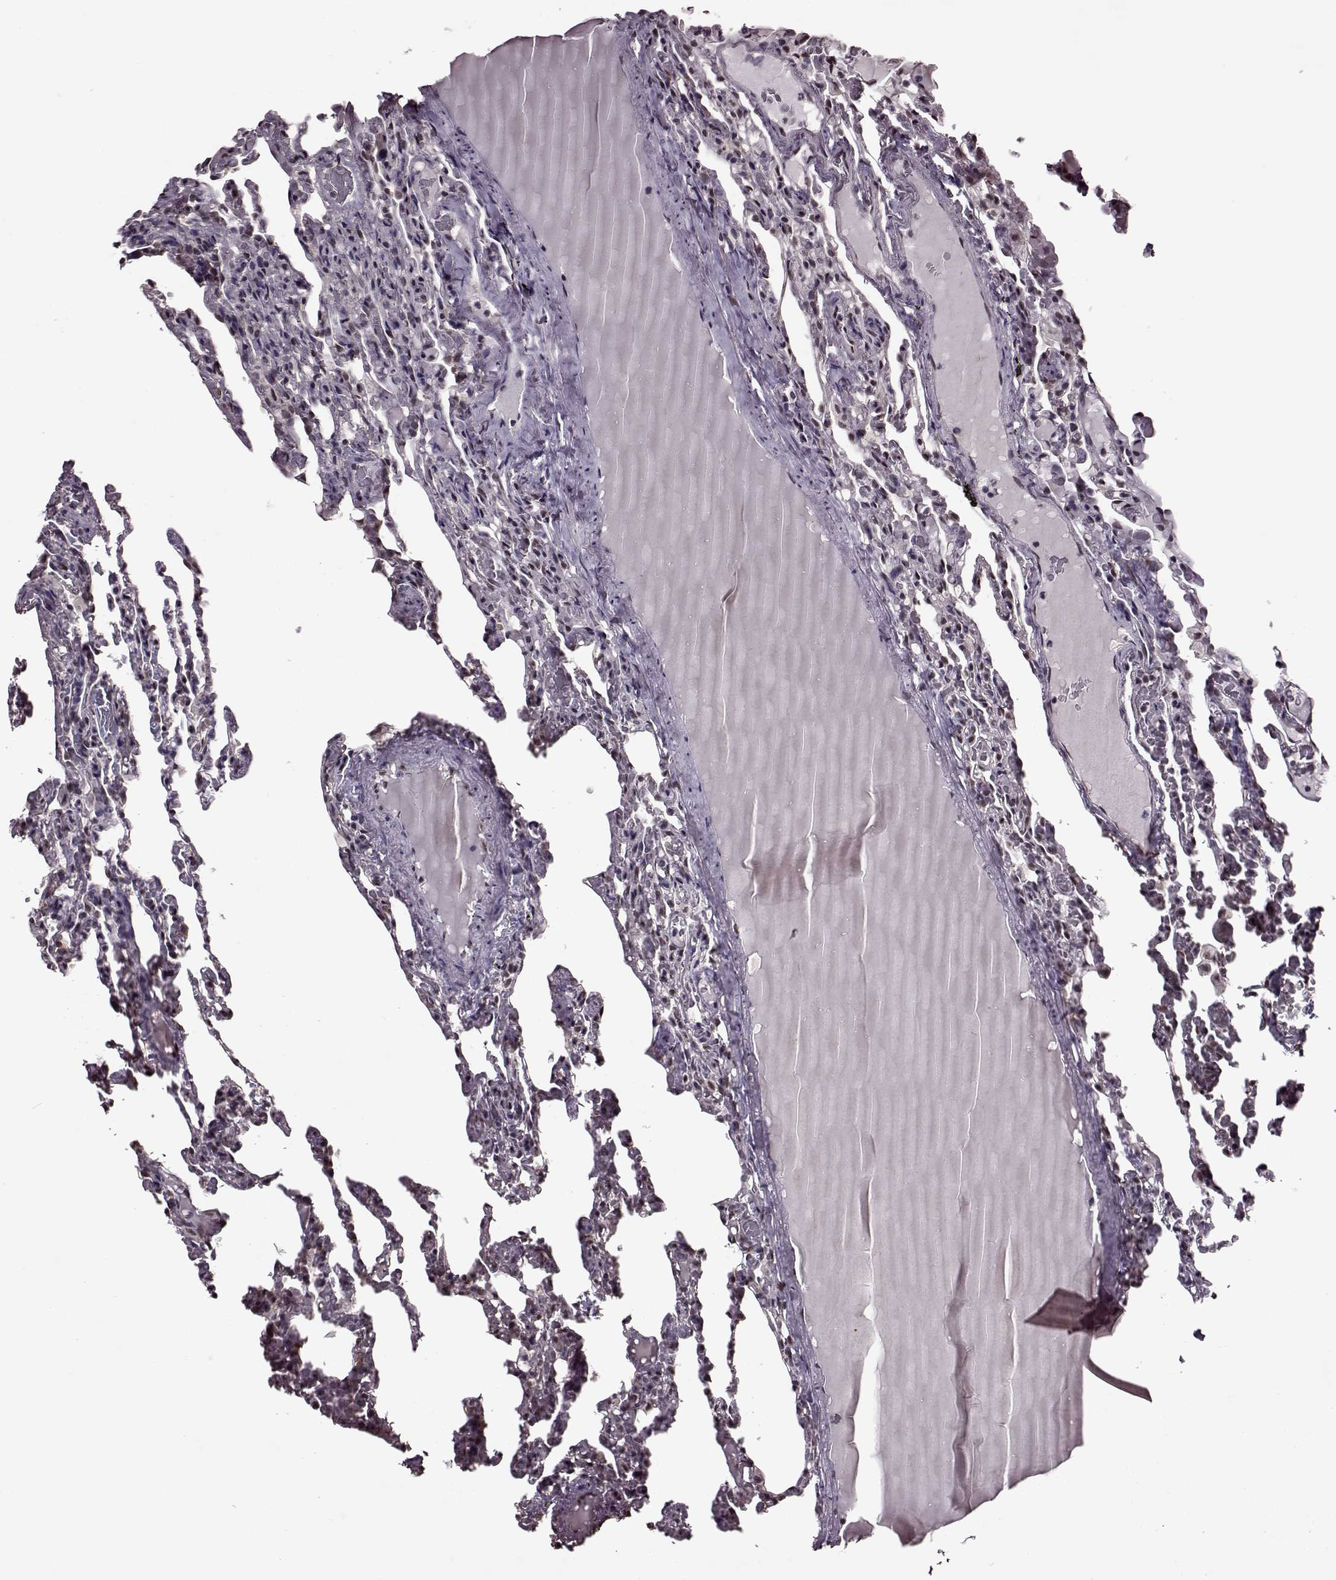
{"staining": {"intensity": "weak", "quantity": ">75%", "location": "nuclear"}, "tissue": "lung", "cell_type": "Alveolar cells", "image_type": "normal", "snomed": [{"axis": "morphology", "description": "Normal tissue, NOS"}, {"axis": "topography", "description": "Lung"}], "caption": "This micrograph reveals normal lung stained with IHC to label a protein in brown. The nuclear of alveolar cells show weak positivity for the protein. Nuclei are counter-stained blue.", "gene": "FTO", "patient": {"sex": "female", "age": 43}}